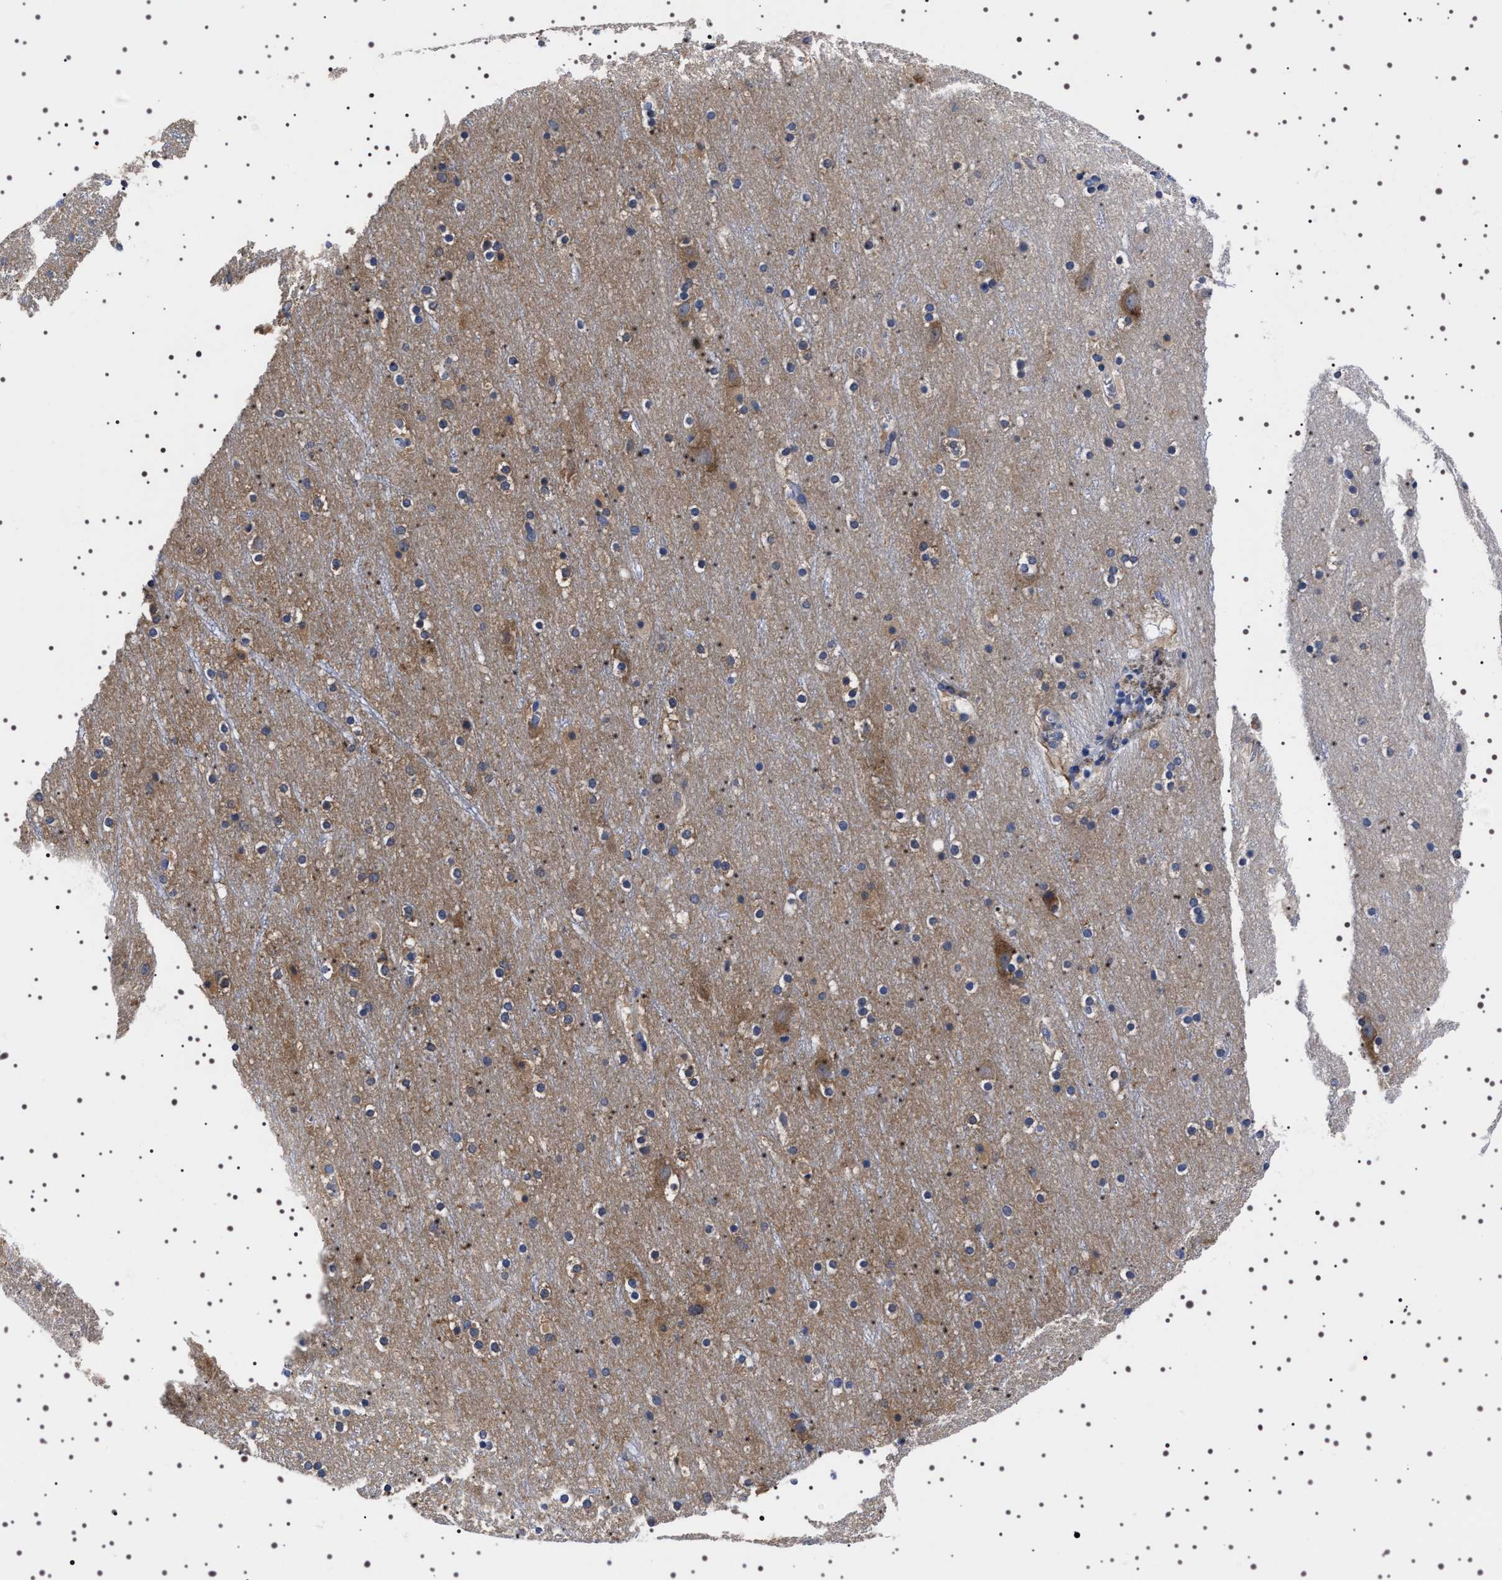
{"staining": {"intensity": "moderate", "quantity": ">75%", "location": "cytoplasmic/membranous"}, "tissue": "cerebral cortex", "cell_type": "Endothelial cells", "image_type": "normal", "snomed": [{"axis": "morphology", "description": "Normal tissue, NOS"}, {"axis": "topography", "description": "Cerebral cortex"}], "caption": "IHC (DAB (3,3'-diaminobenzidine)) staining of benign cerebral cortex displays moderate cytoplasmic/membranous protein positivity in about >75% of endothelial cells.", "gene": "DARS1", "patient": {"sex": "male", "age": 45}}